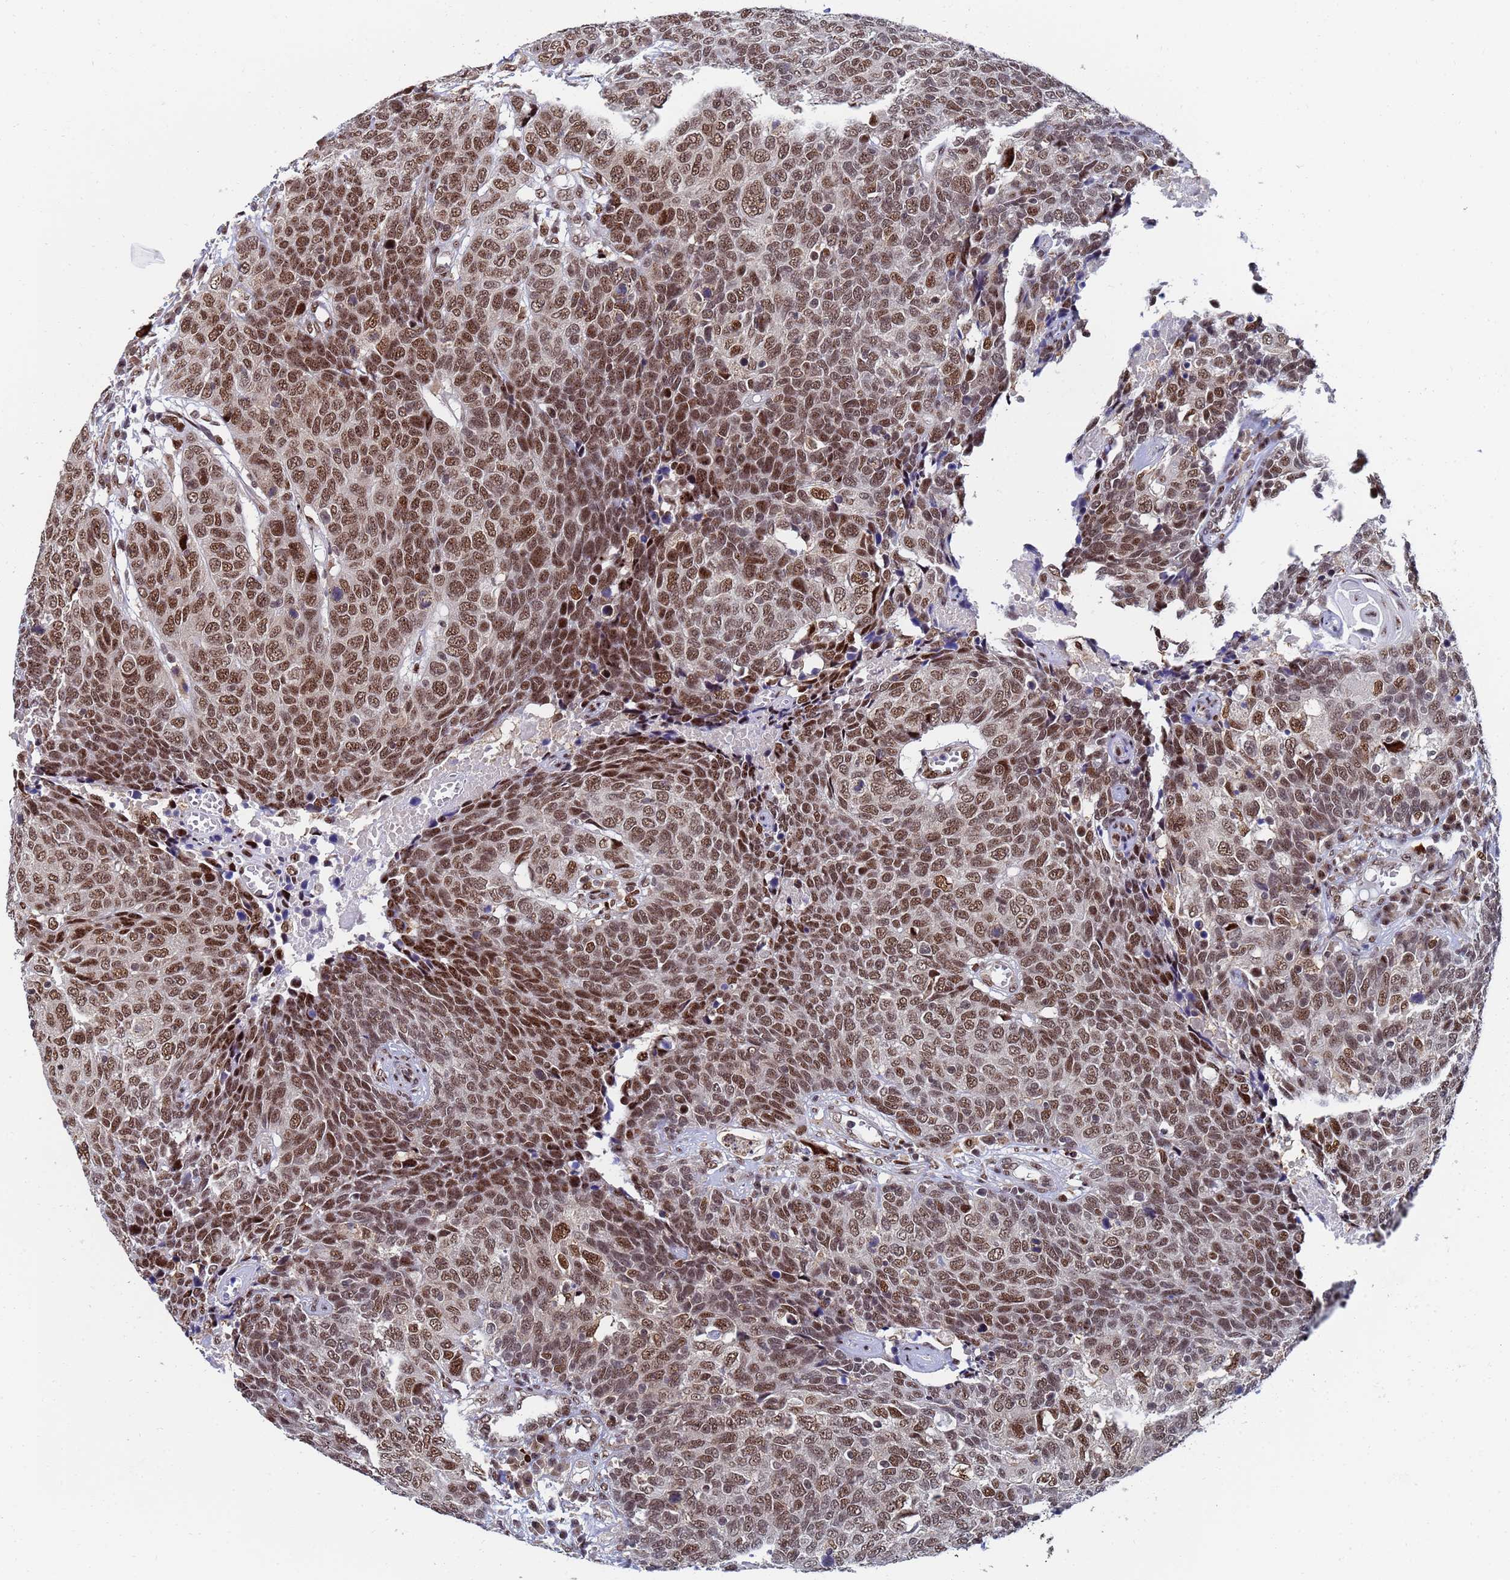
{"staining": {"intensity": "moderate", "quantity": ">75%", "location": "nuclear"}, "tissue": "head and neck cancer", "cell_type": "Tumor cells", "image_type": "cancer", "snomed": [{"axis": "morphology", "description": "Squamous cell carcinoma, NOS"}, {"axis": "topography", "description": "Head-Neck"}], "caption": "Head and neck squamous cell carcinoma tissue exhibits moderate nuclear expression in approximately >75% of tumor cells (Stains: DAB (3,3'-diaminobenzidine) in brown, nuclei in blue, Microscopy: brightfield microscopy at high magnification).", "gene": "AP5Z1", "patient": {"sex": "male", "age": 66}}